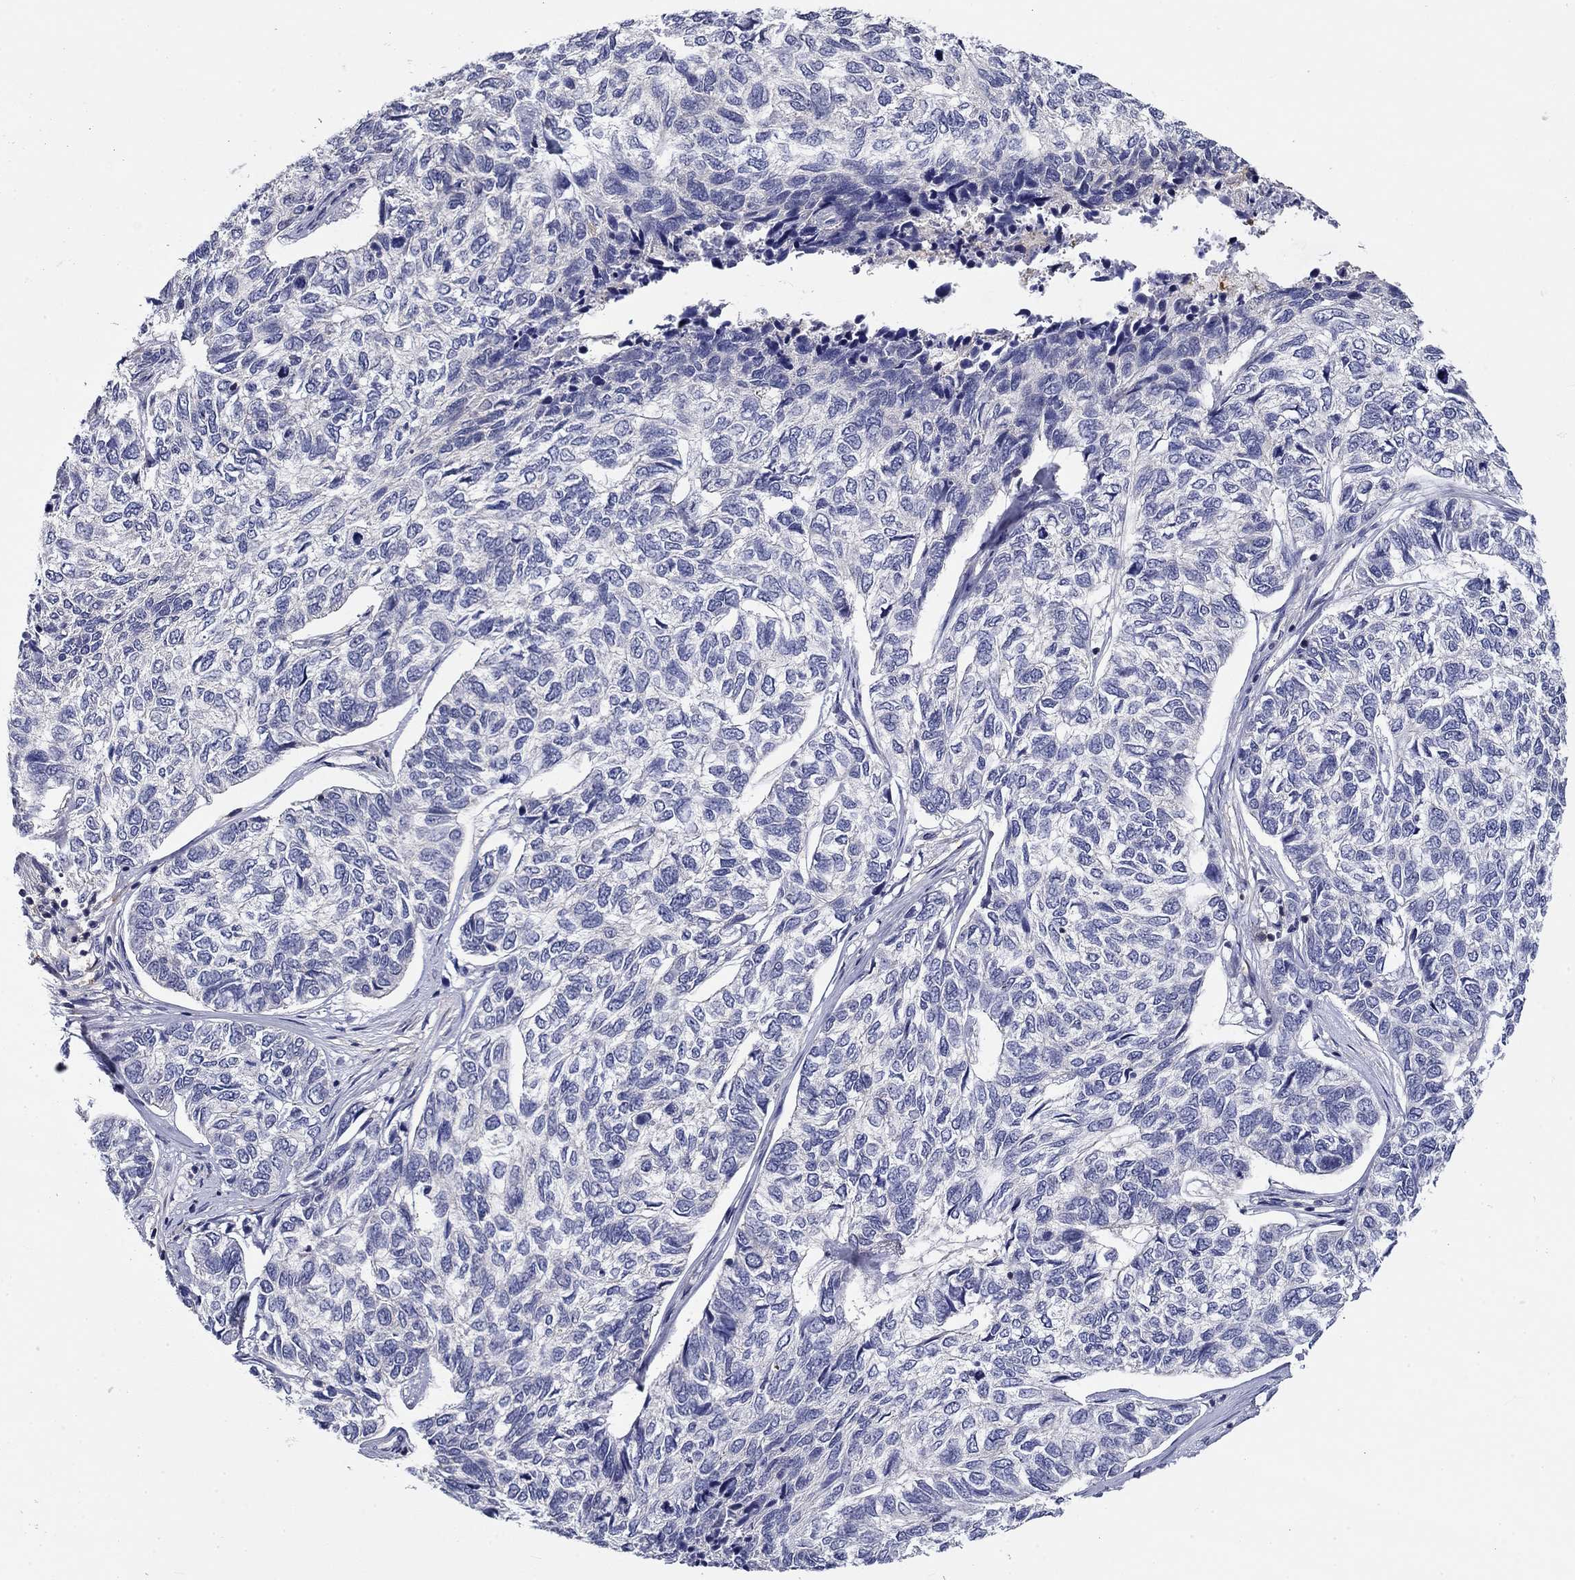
{"staining": {"intensity": "negative", "quantity": "none", "location": "none"}, "tissue": "skin cancer", "cell_type": "Tumor cells", "image_type": "cancer", "snomed": [{"axis": "morphology", "description": "Basal cell carcinoma"}, {"axis": "topography", "description": "Skin"}], "caption": "DAB immunohistochemical staining of skin cancer demonstrates no significant positivity in tumor cells.", "gene": "POU2F2", "patient": {"sex": "female", "age": 65}}